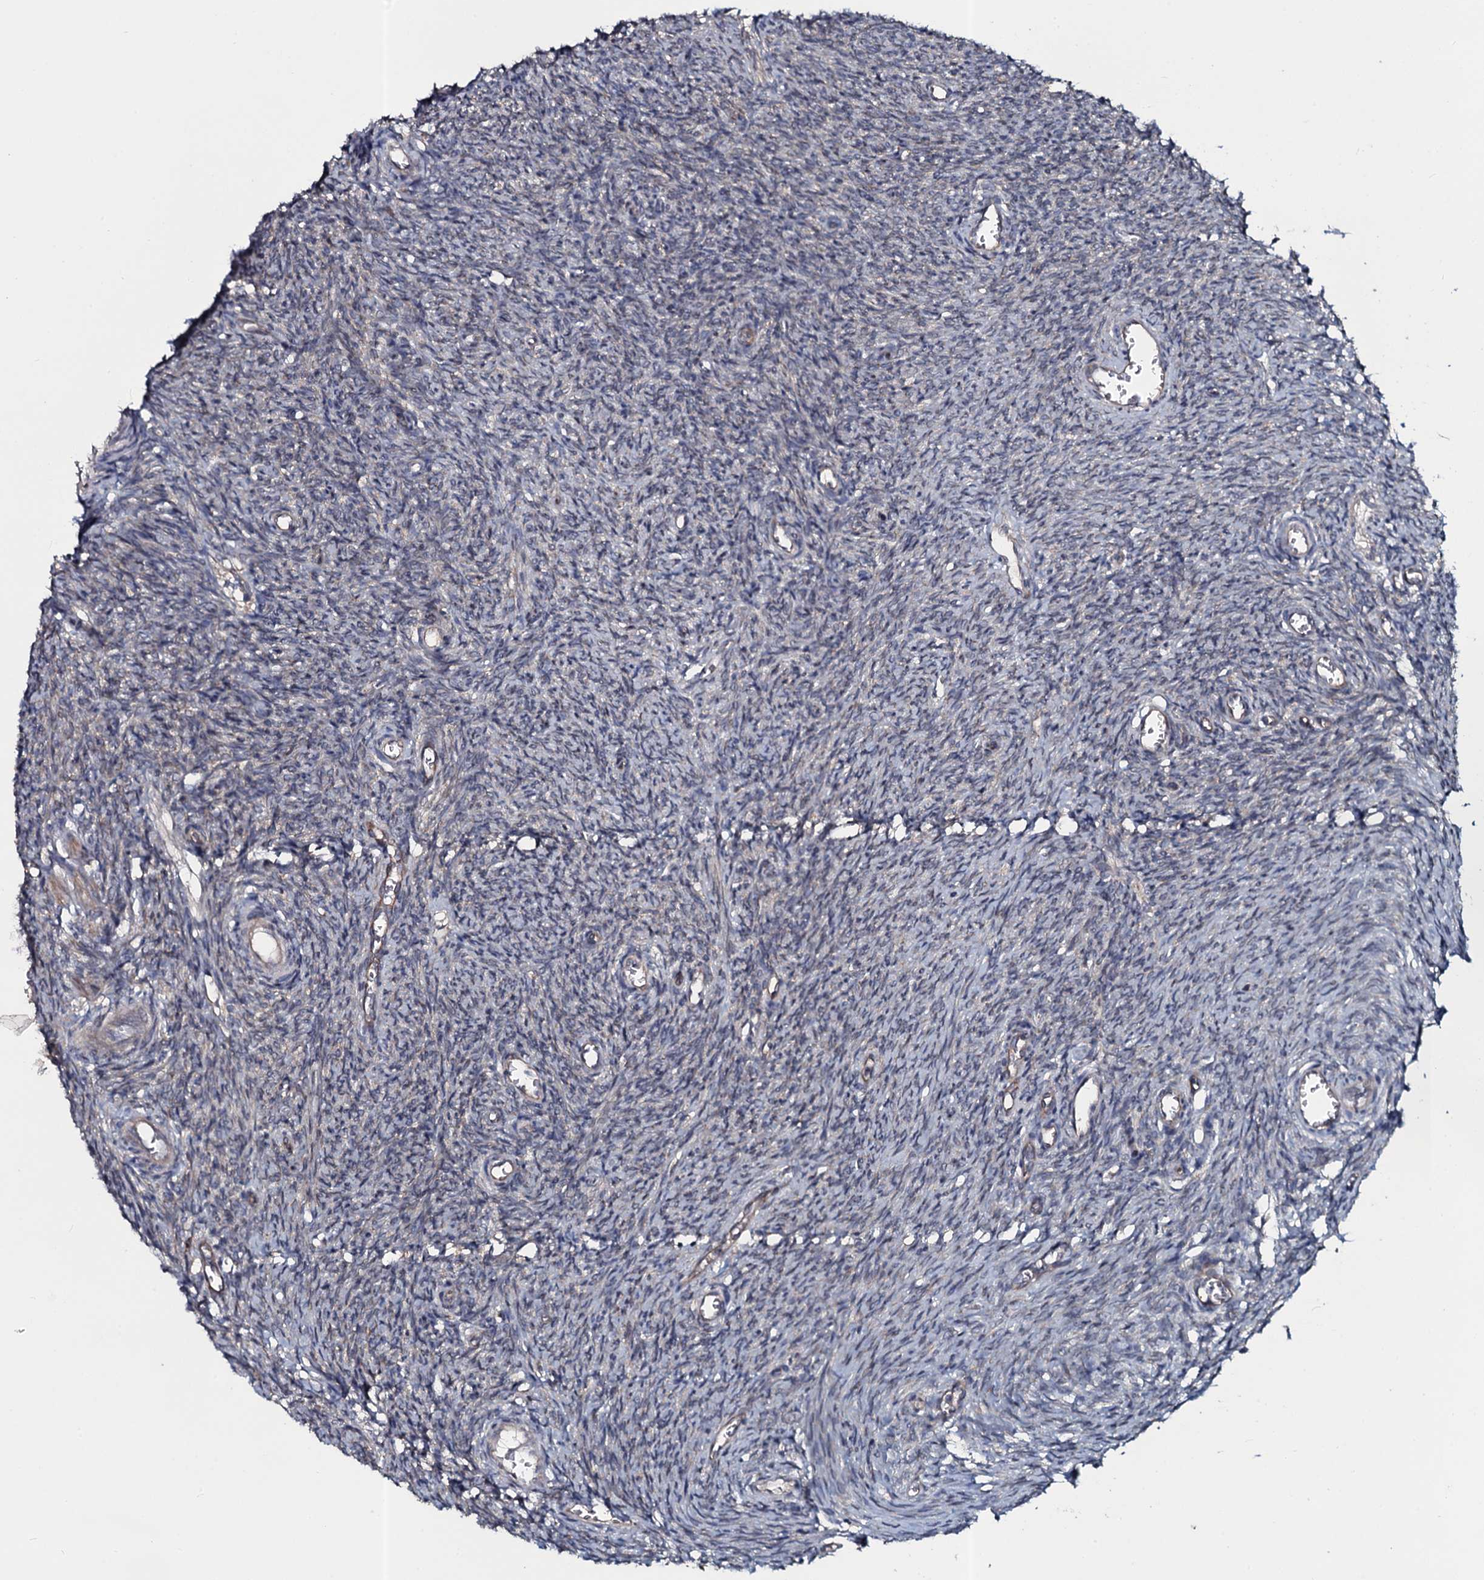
{"staining": {"intensity": "negative", "quantity": "none", "location": "none"}, "tissue": "ovary", "cell_type": "Ovarian stroma cells", "image_type": "normal", "snomed": [{"axis": "morphology", "description": "Normal tissue, NOS"}, {"axis": "topography", "description": "Ovary"}], "caption": "Immunohistochemistry (IHC) image of benign human ovary stained for a protein (brown), which reveals no staining in ovarian stroma cells.", "gene": "TMEM151A", "patient": {"sex": "female", "age": 44}}